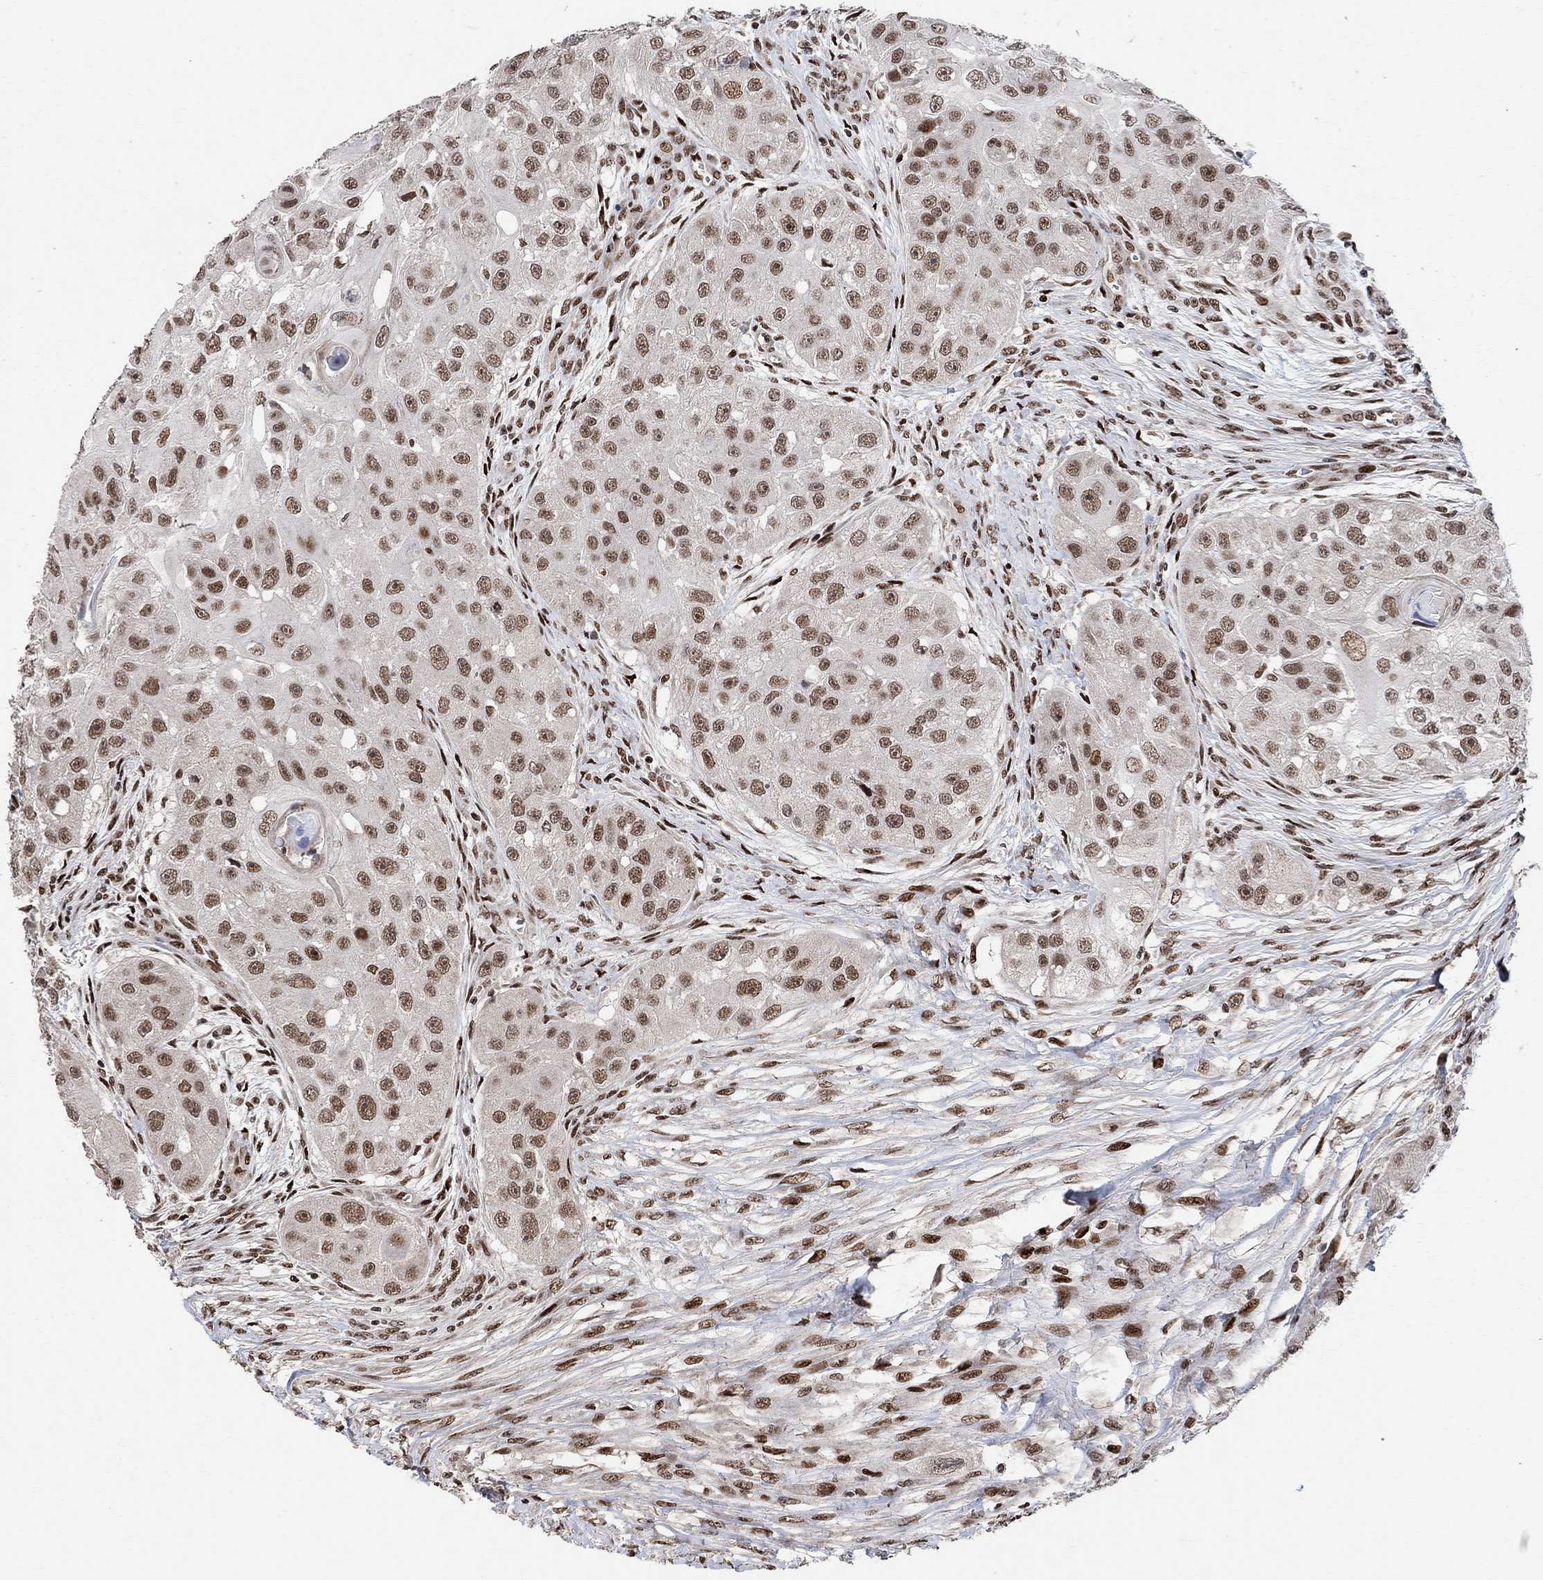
{"staining": {"intensity": "moderate", "quantity": ">75%", "location": "nuclear"}, "tissue": "head and neck cancer", "cell_type": "Tumor cells", "image_type": "cancer", "snomed": [{"axis": "morphology", "description": "Normal tissue, NOS"}, {"axis": "morphology", "description": "Squamous cell carcinoma, NOS"}, {"axis": "topography", "description": "Skeletal muscle"}, {"axis": "topography", "description": "Head-Neck"}], "caption": "Squamous cell carcinoma (head and neck) tissue shows moderate nuclear expression in approximately >75% of tumor cells, visualized by immunohistochemistry. (IHC, brightfield microscopy, high magnification).", "gene": "E4F1", "patient": {"sex": "male", "age": 51}}